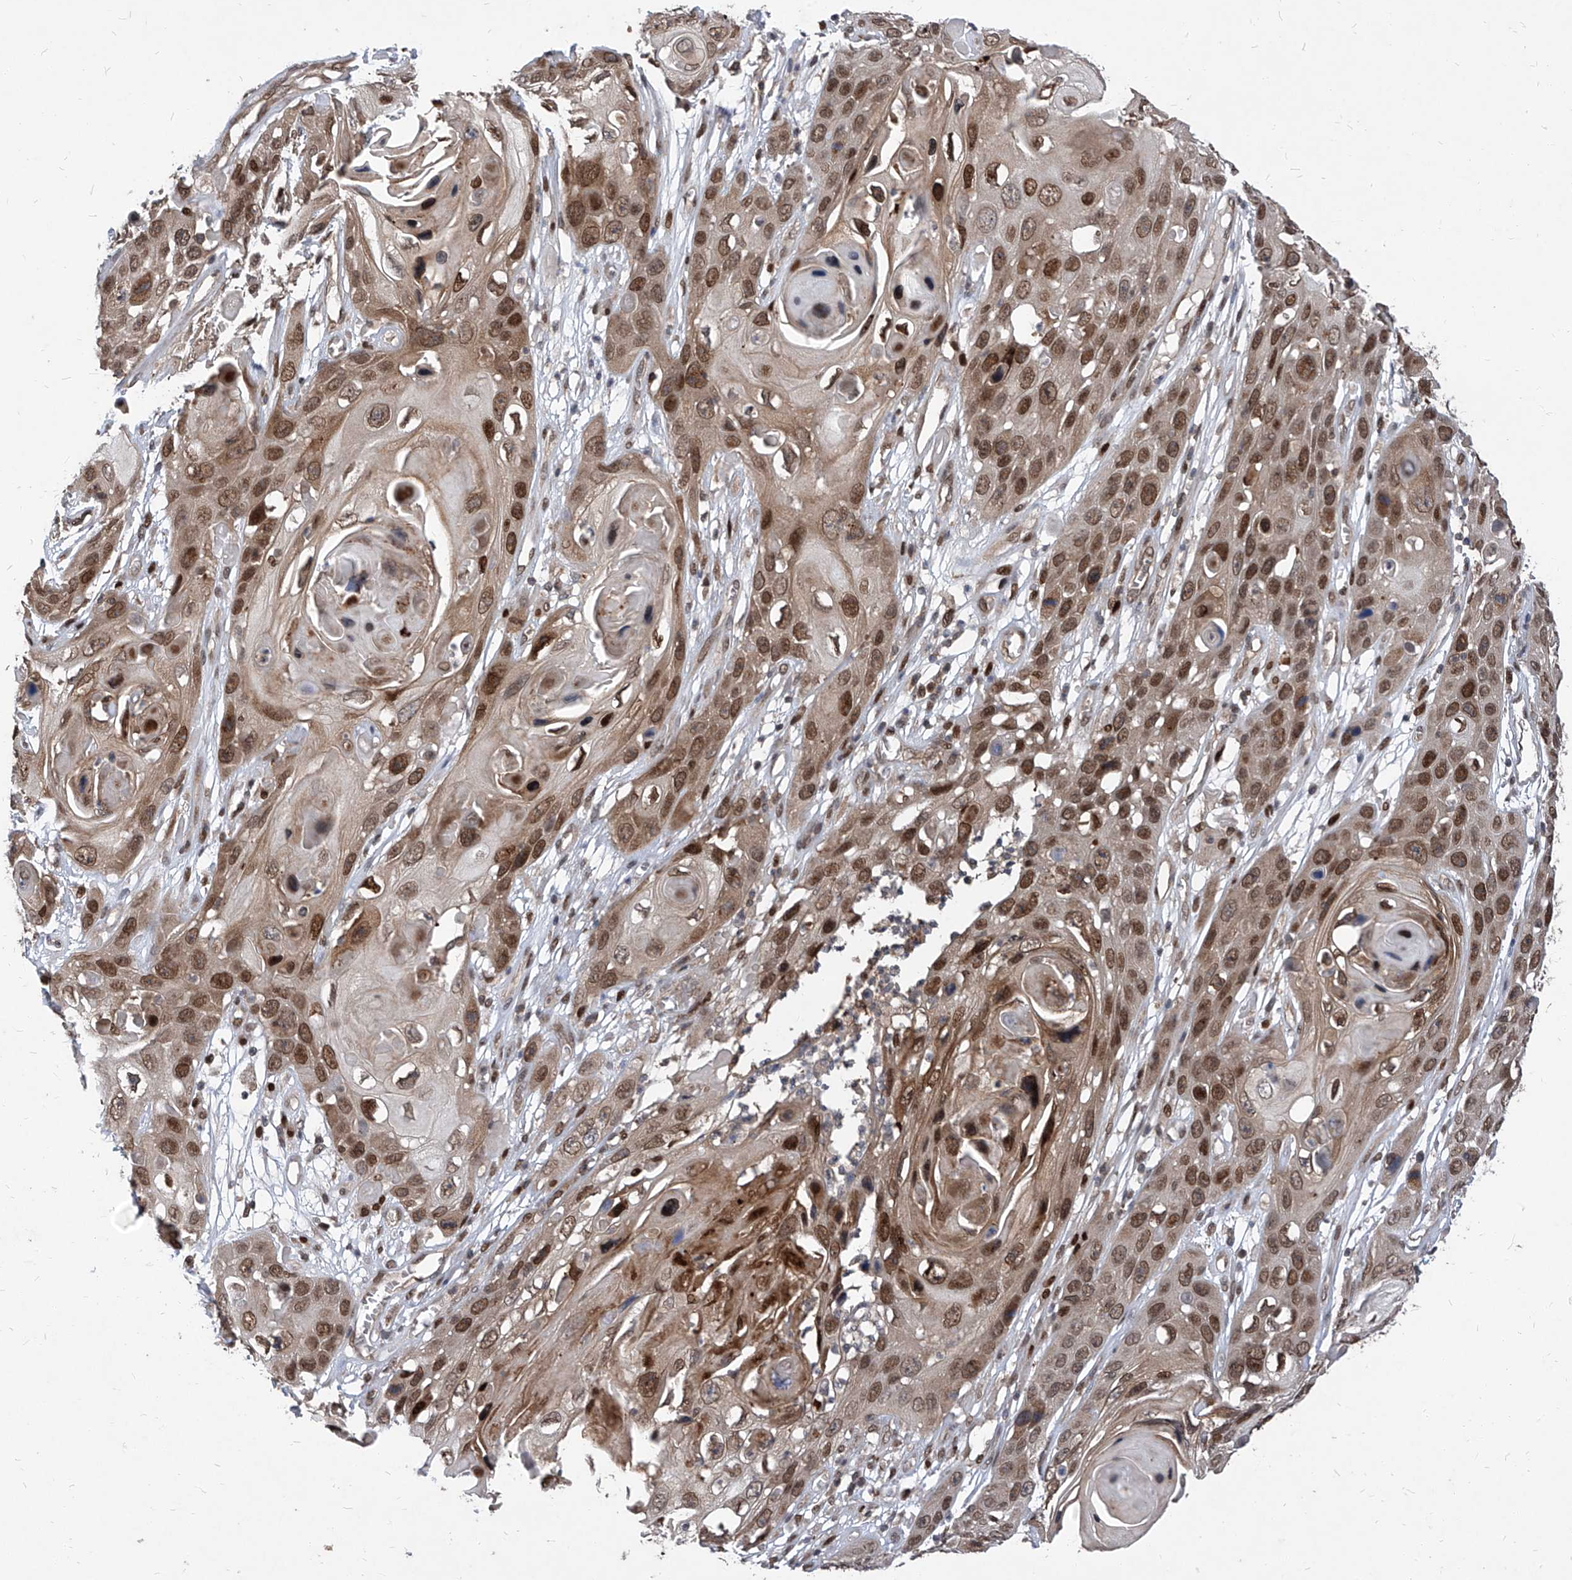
{"staining": {"intensity": "moderate", "quantity": ">75%", "location": "cytoplasmic/membranous,nuclear"}, "tissue": "skin cancer", "cell_type": "Tumor cells", "image_type": "cancer", "snomed": [{"axis": "morphology", "description": "Squamous cell carcinoma, NOS"}, {"axis": "topography", "description": "Skin"}], "caption": "Human skin cancer stained with a brown dye reveals moderate cytoplasmic/membranous and nuclear positive staining in approximately >75% of tumor cells.", "gene": "KPNB1", "patient": {"sex": "male", "age": 55}}